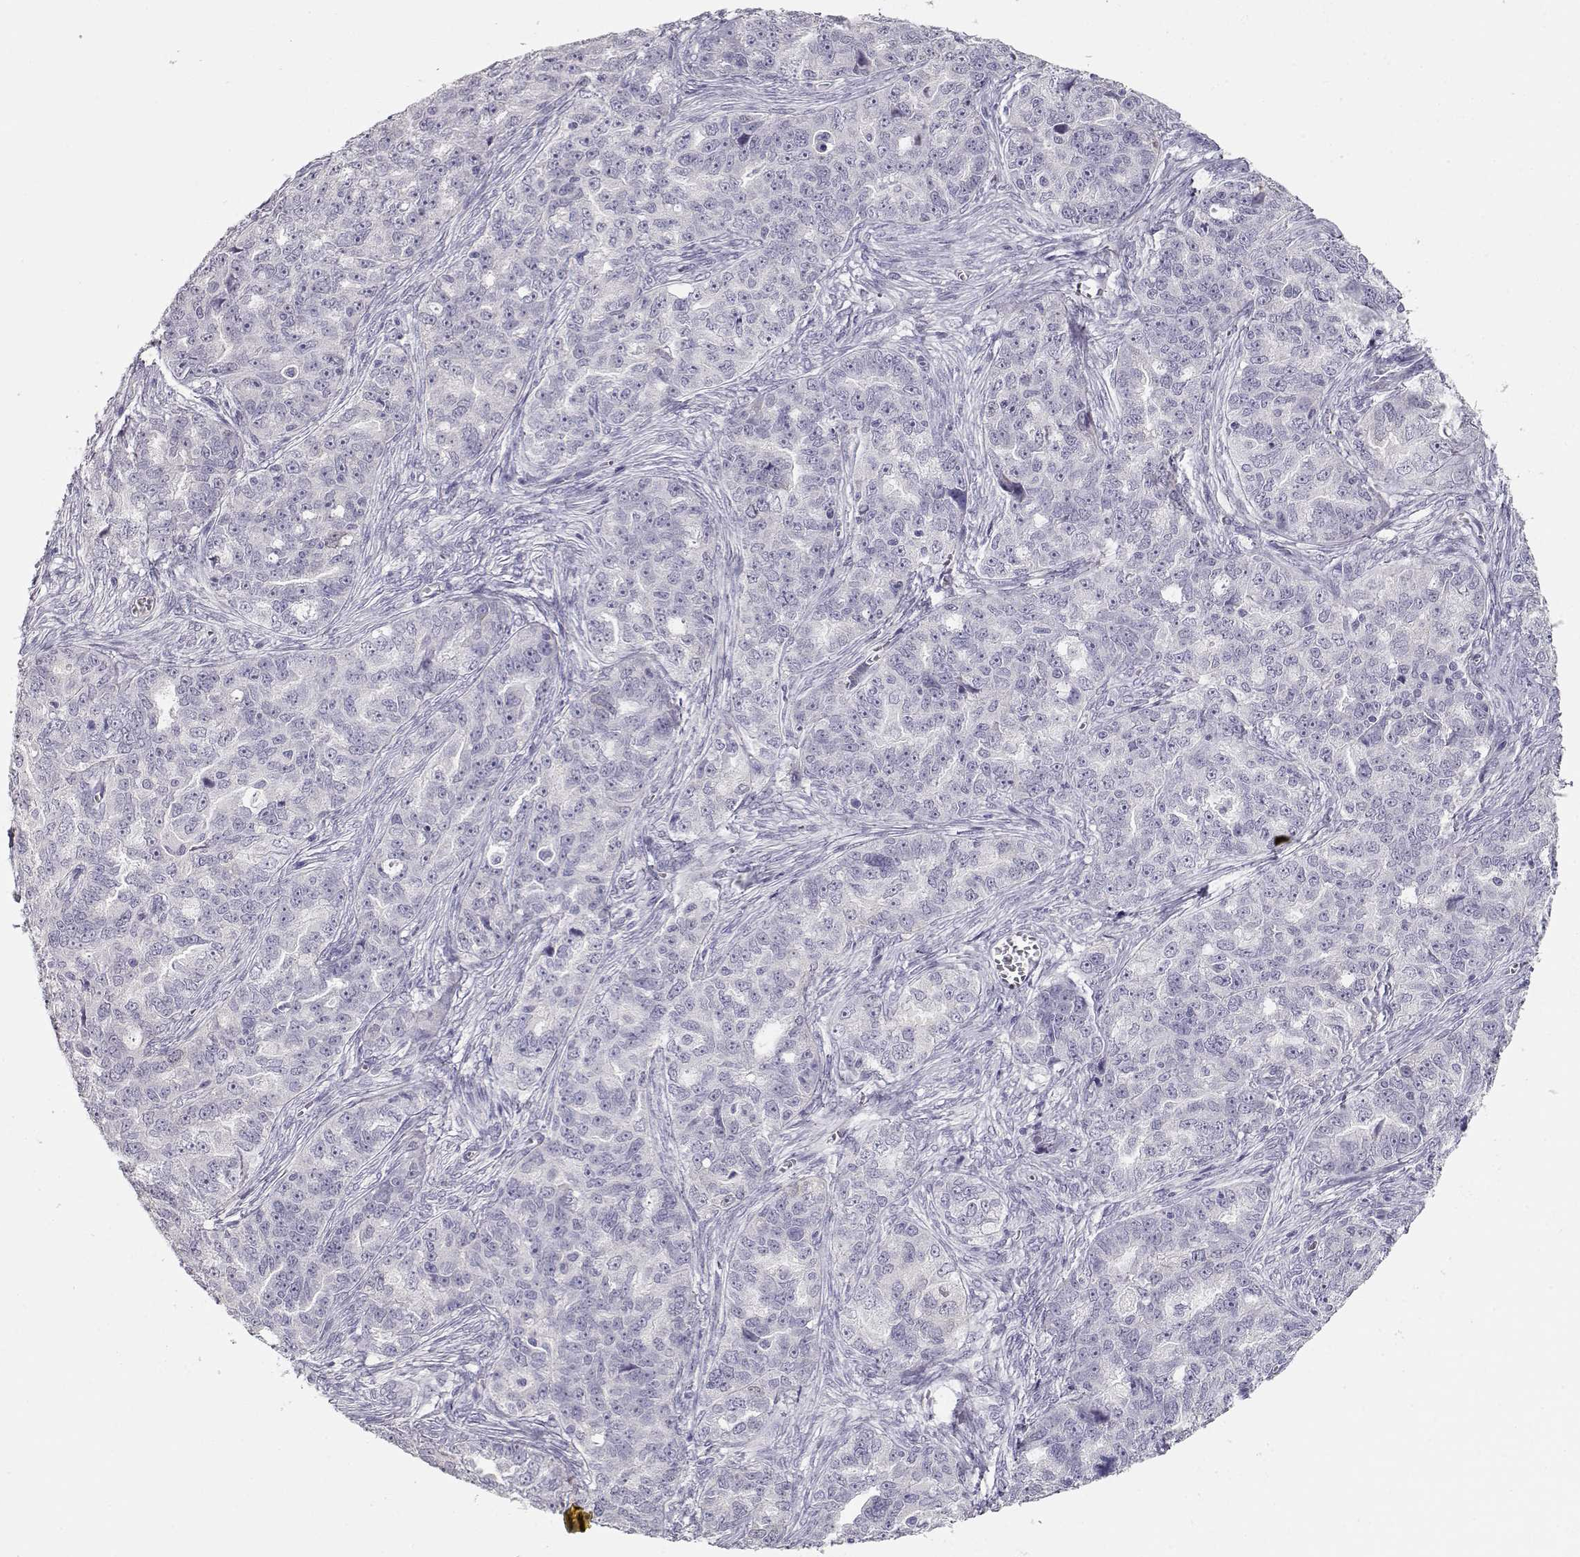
{"staining": {"intensity": "negative", "quantity": "none", "location": "none"}, "tissue": "ovarian cancer", "cell_type": "Tumor cells", "image_type": "cancer", "snomed": [{"axis": "morphology", "description": "Cystadenocarcinoma, serous, NOS"}, {"axis": "topography", "description": "Ovary"}], "caption": "Human serous cystadenocarcinoma (ovarian) stained for a protein using immunohistochemistry shows no expression in tumor cells.", "gene": "MAGEC1", "patient": {"sex": "female", "age": 51}}